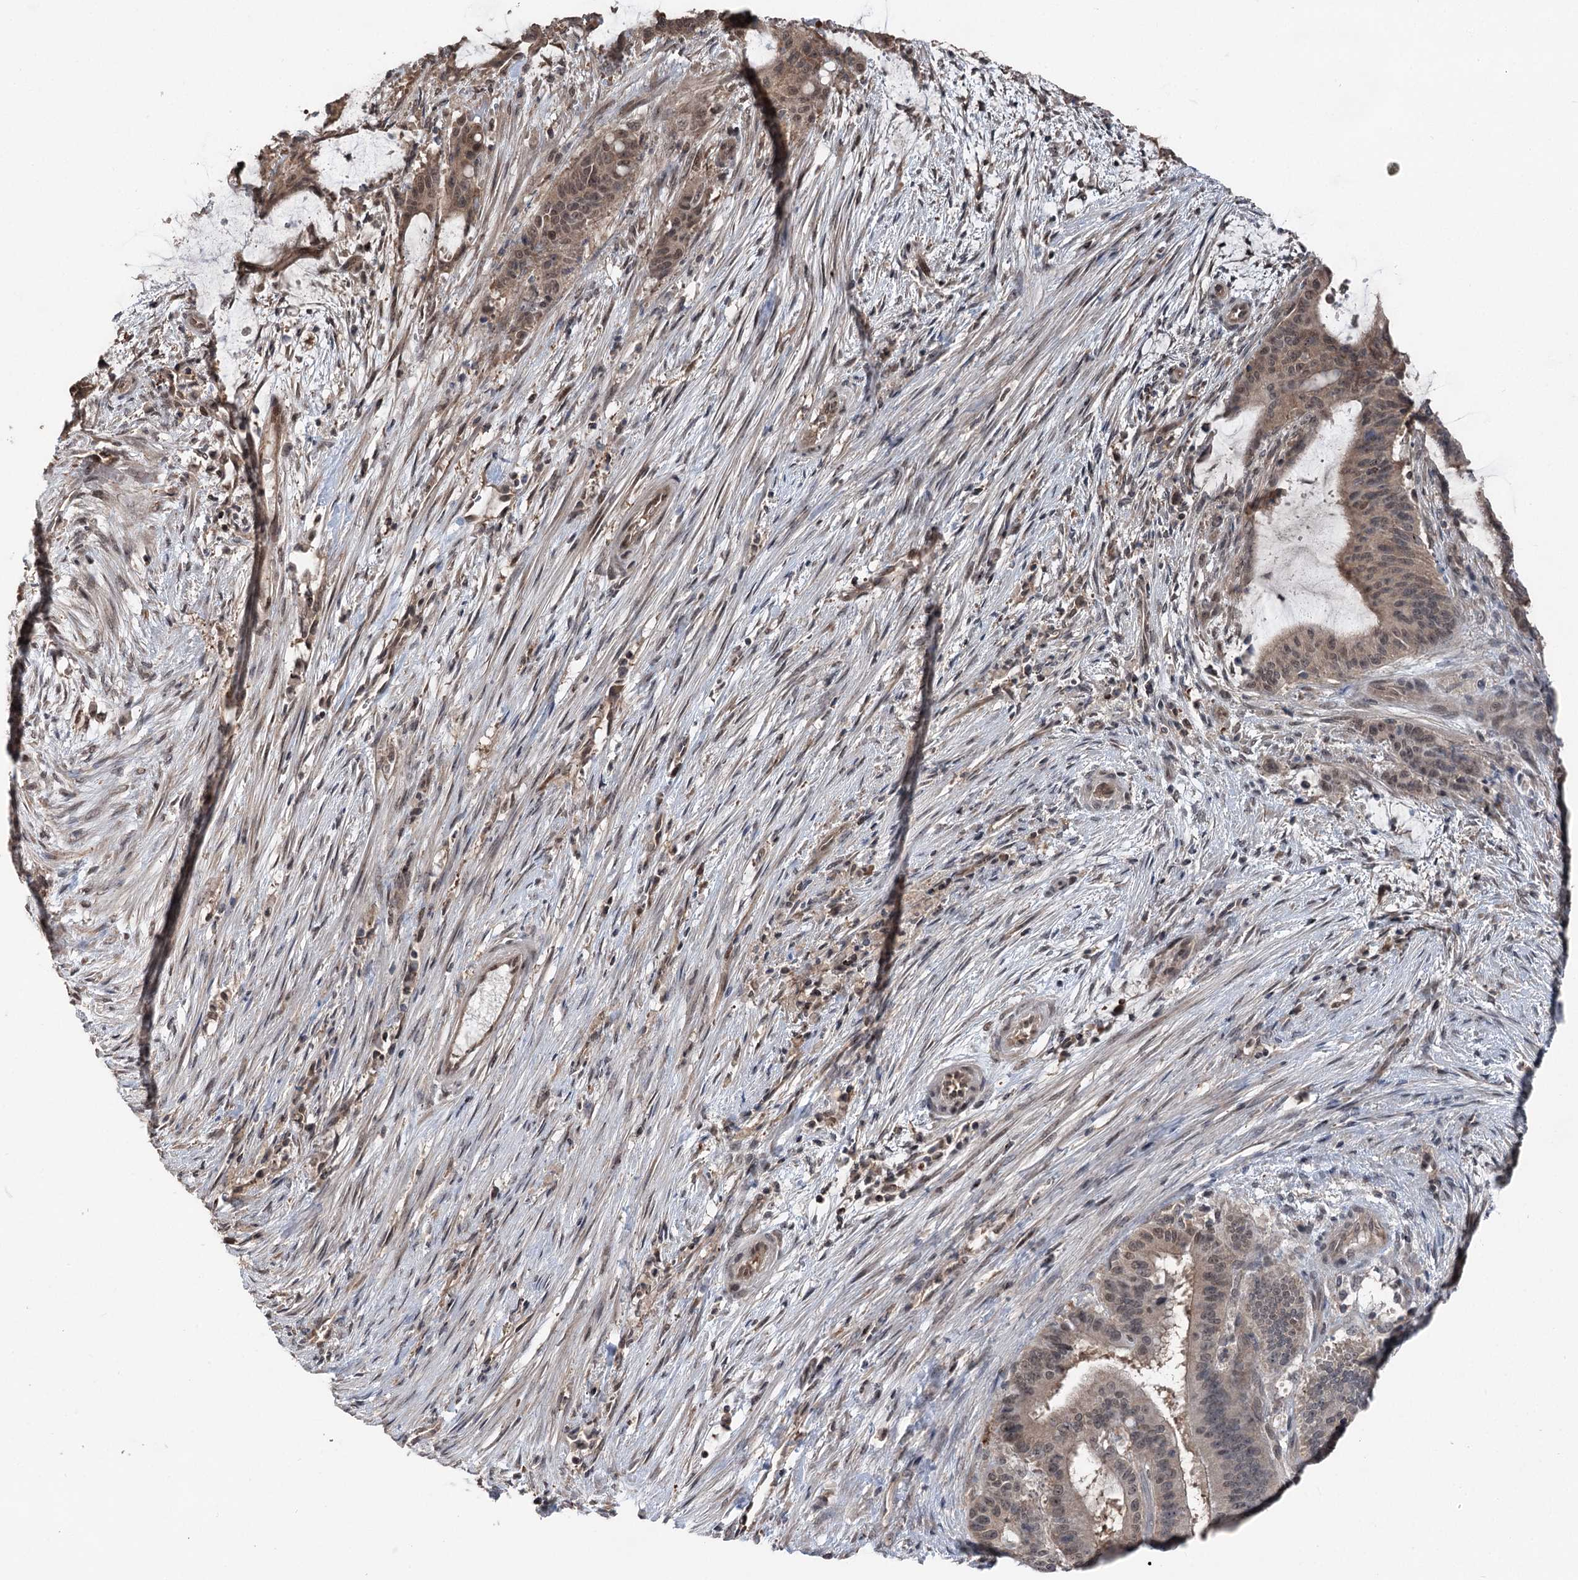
{"staining": {"intensity": "moderate", "quantity": ">75%", "location": "cytoplasmic/membranous,nuclear"}, "tissue": "liver cancer", "cell_type": "Tumor cells", "image_type": "cancer", "snomed": [{"axis": "morphology", "description": "Normal tissue, NOS"}, {"axis": "morphology", "description": "Cholangiocarcinoma"}, {"axis": "topography", "description": "Liver"}, {"axis": "topography", "description": "Peripheral nerve tissue"}], "caption": "This is an image of immunohistochemistry staining of liver cholangiocarcinoma, which shows moderate positivity in the cytoplasmic/membranous and nuclear of tumor cells.", "gene": "CCSER2", "patient": {"sex": "female", "age": 73}}